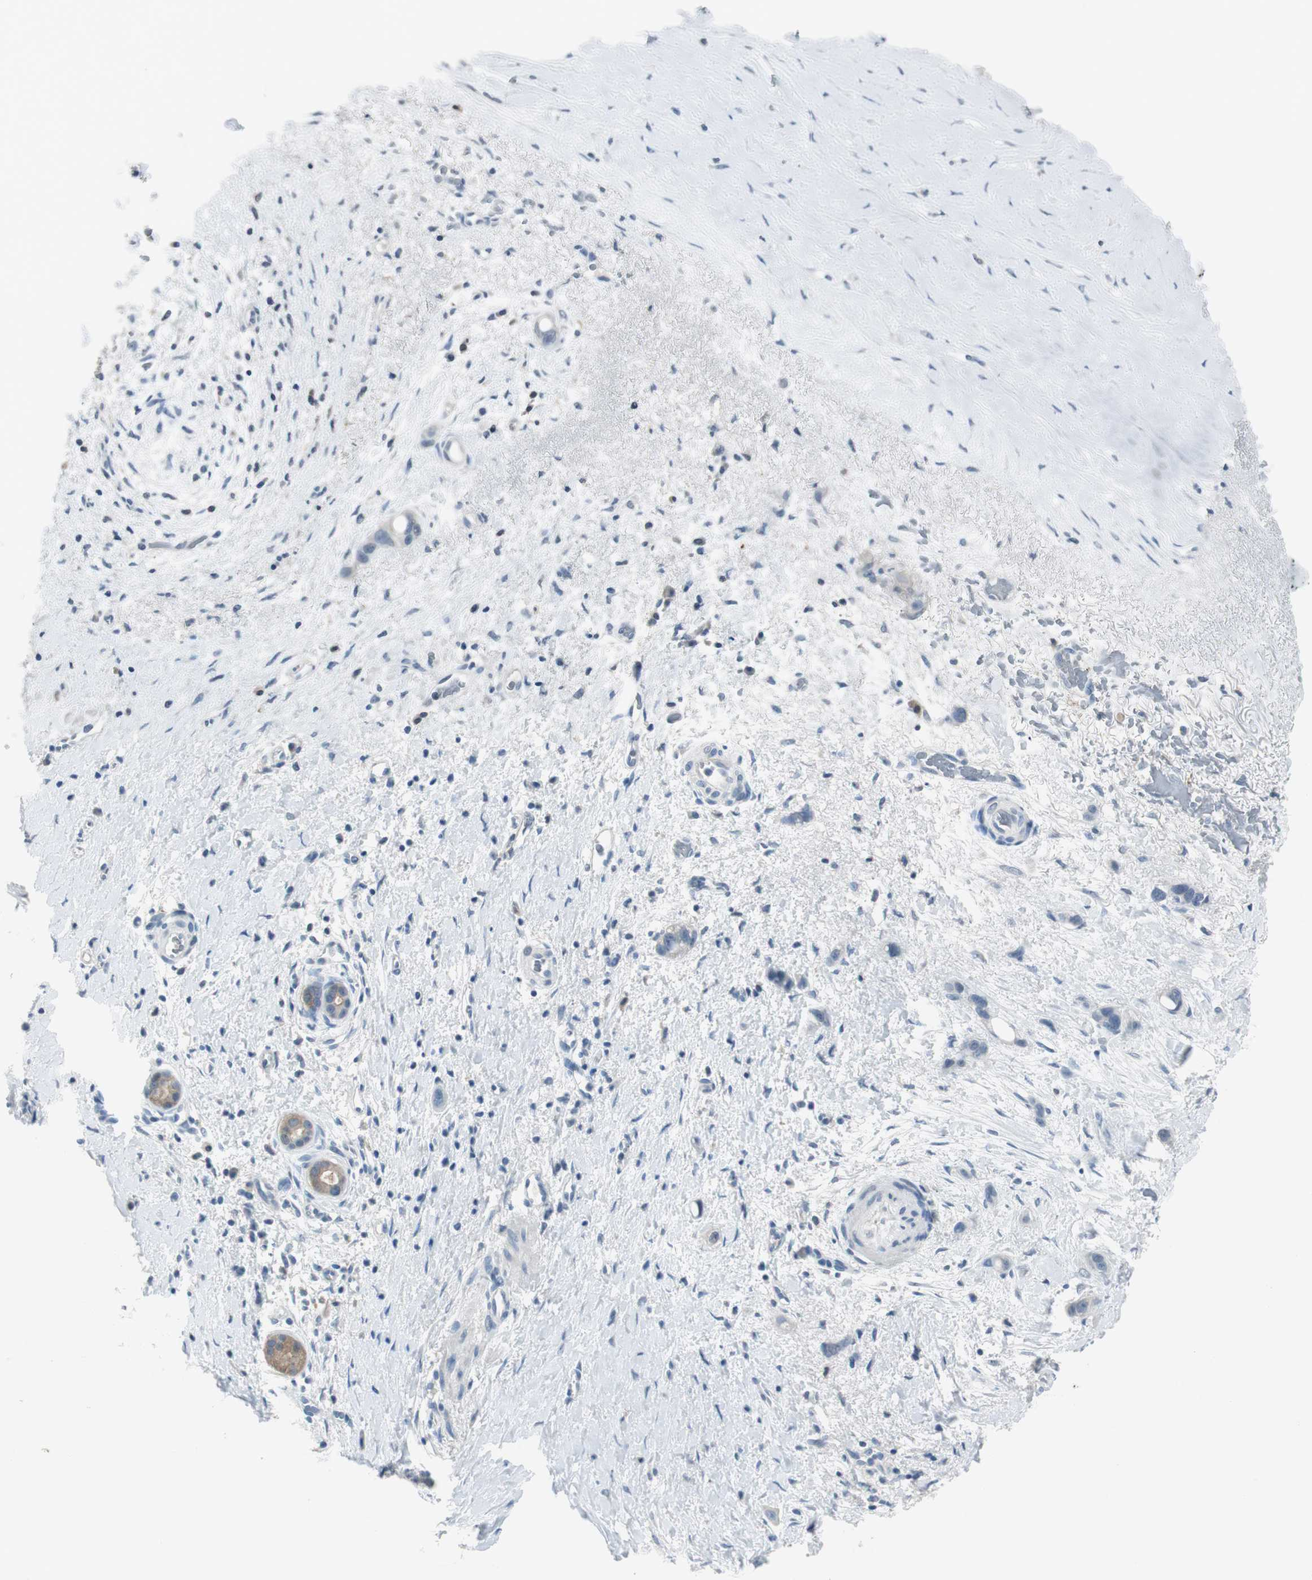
{"staining": {"intensity": "negative", "quantity": "none", "location": "none"}, "tissue": "liver cancer", "cell_type": "Tumor cells", "image_type": "cancer", "snomed": [{"axis": "morphology", "description": "Cholangiocarcinoma"}, {"axis": "topography", "description": "Liver"}], "caption": "Immunohistochemistry (IHC) photomicrograph of human liver cancer (cholangiocarcinoma) stained for a protein (brown), which exhibits no staining in tumor cells. The staining is performed using DAB (3,3'-diaminobenzidine) brown chromogen with nuclei counter-stained in using hematoxylin.", "gene": "MSTO1", "patient": {"sex": "female", "age": 65}}